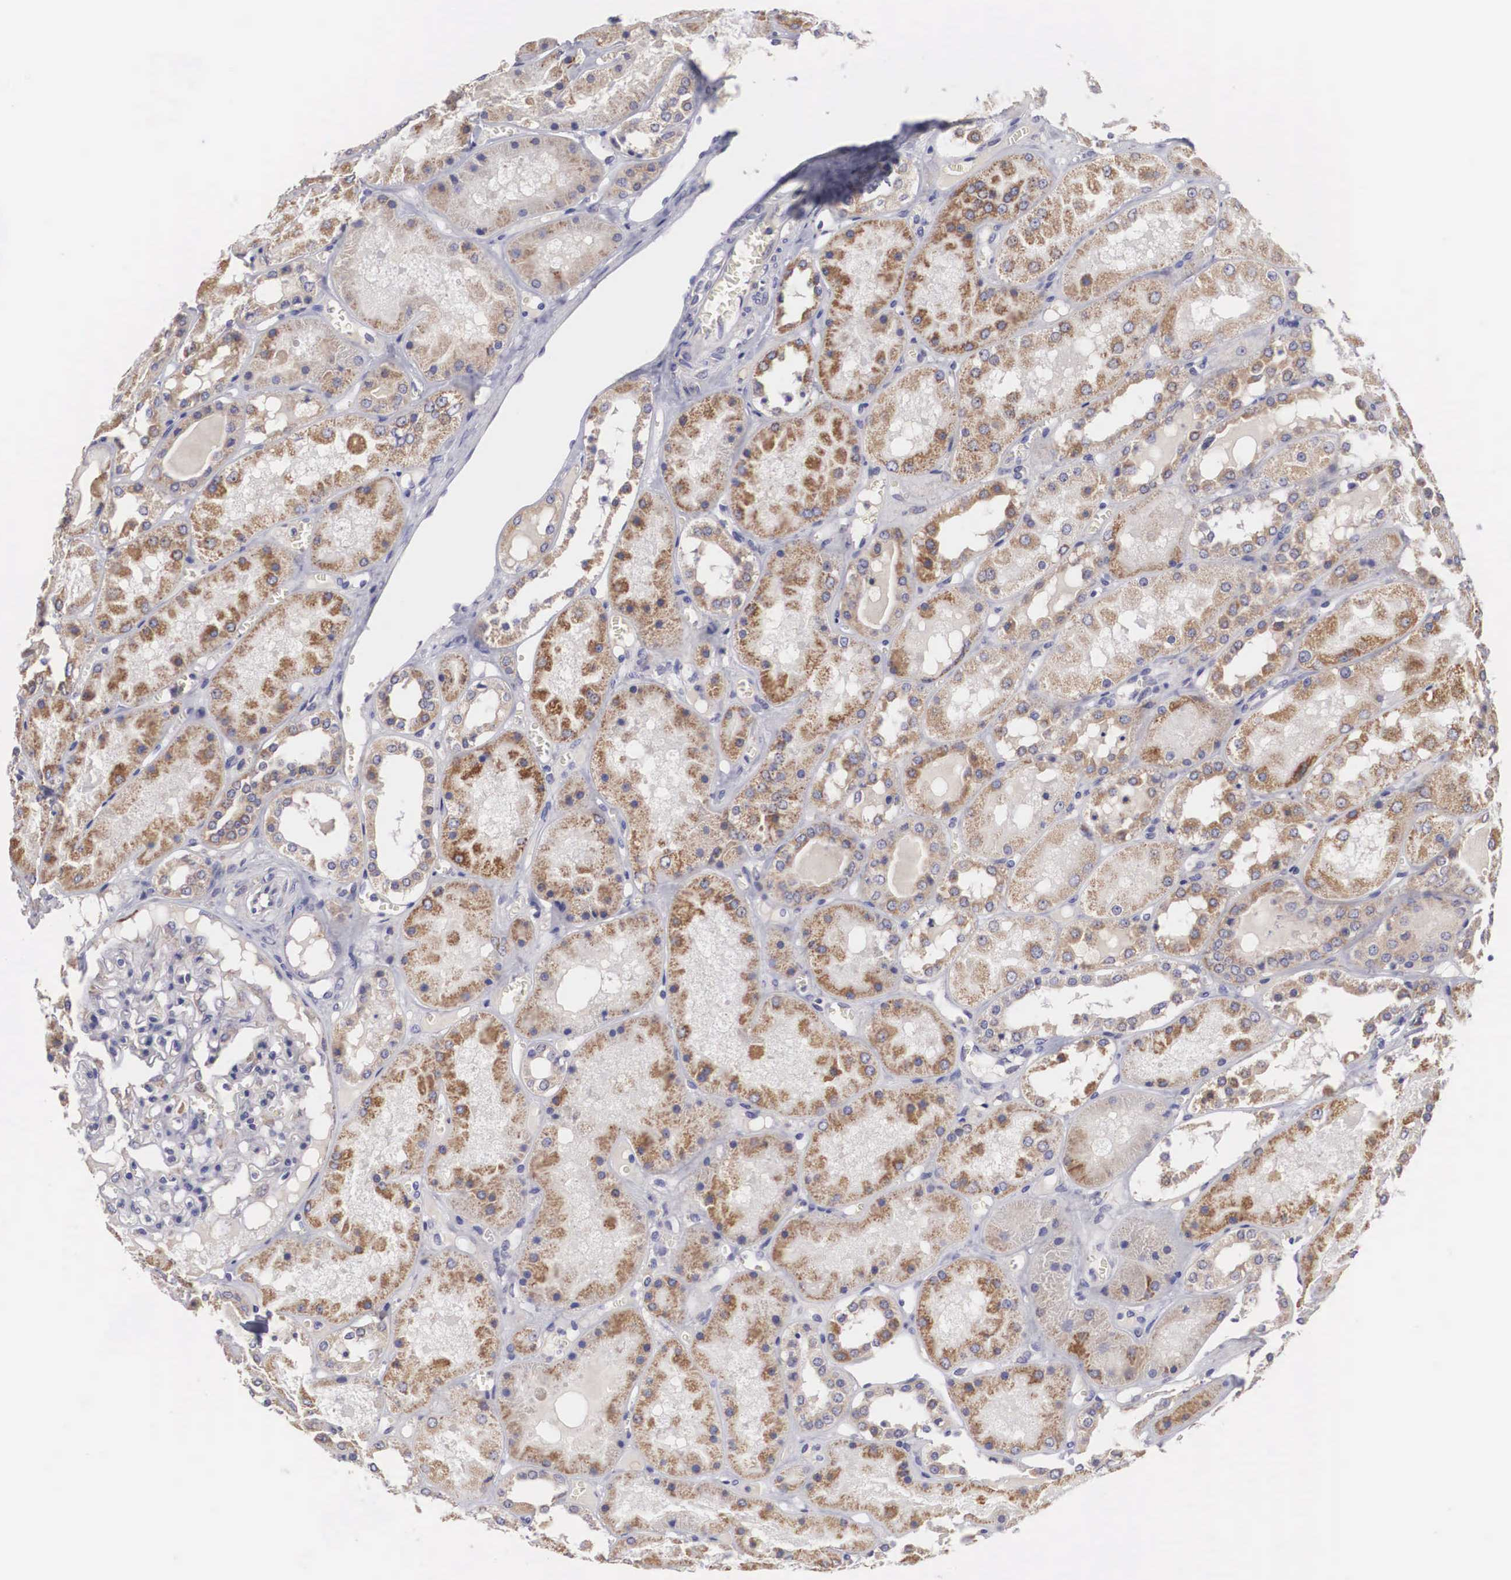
{"staining": {"intensity": "negative", "quantity": "none", "location": "none"}, "tissue": "kidney", "cell_type": "Cells in glomeruli", "image_type": "normal", "snomed": [{"axis": "morphology", "description": "Normal tissue, NOS"}, {"axis": "topography", "description": "Kidney"}], "caption": "Immunohistochemical staining of unremarkable human kidney exhibits no significant expression in cells in glomeruli. (DAB (3,3'-diaminobenzidine) immunohistochemistry (IHC) with hematoxylin counter stain).", "gene": "NREP", "patient": {"sex": "male", "age": 36}}